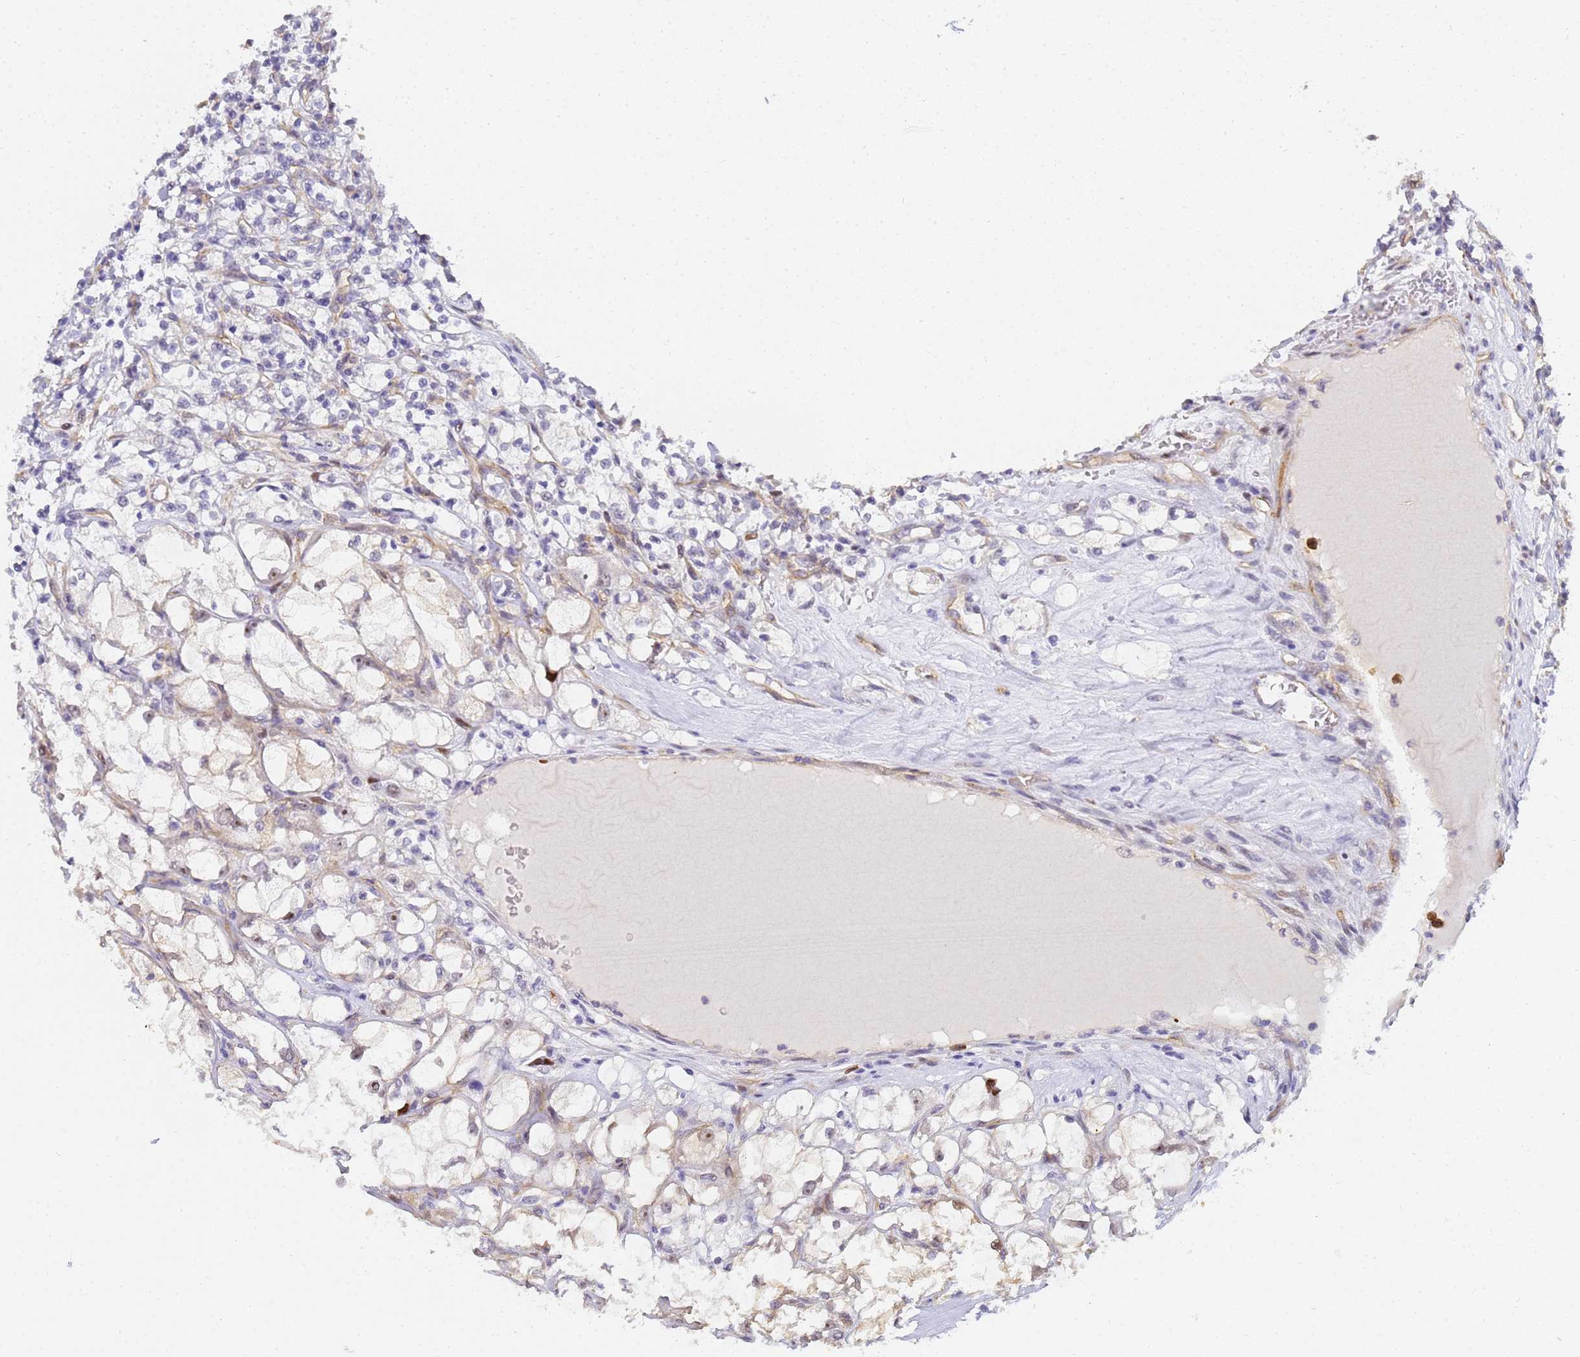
{"staining": {"intensity": "weak", "quantity": "25%-75%", "location": "cytoplasmic/membranous"}, "tissue": "renal cancer", "cell_type": "Tumor cells", "image_type": "cancer", "snomed": [{"axis": "morphology", "description": "Adenocarcinoma, NOS"}, {"axis": "topography", "description": "Kidney"}], "caption": "Renal cancer (adenocarcinoma) stained with DAB (3,3'-diaminobenzidine) immunohistochemistry (IHC) shows low levels of weak cytoplasmic/membranous staining in about 25%-75% of tumor cells.", "gene": "GON4L", "patient": {"sex": "female", "age": 69}}